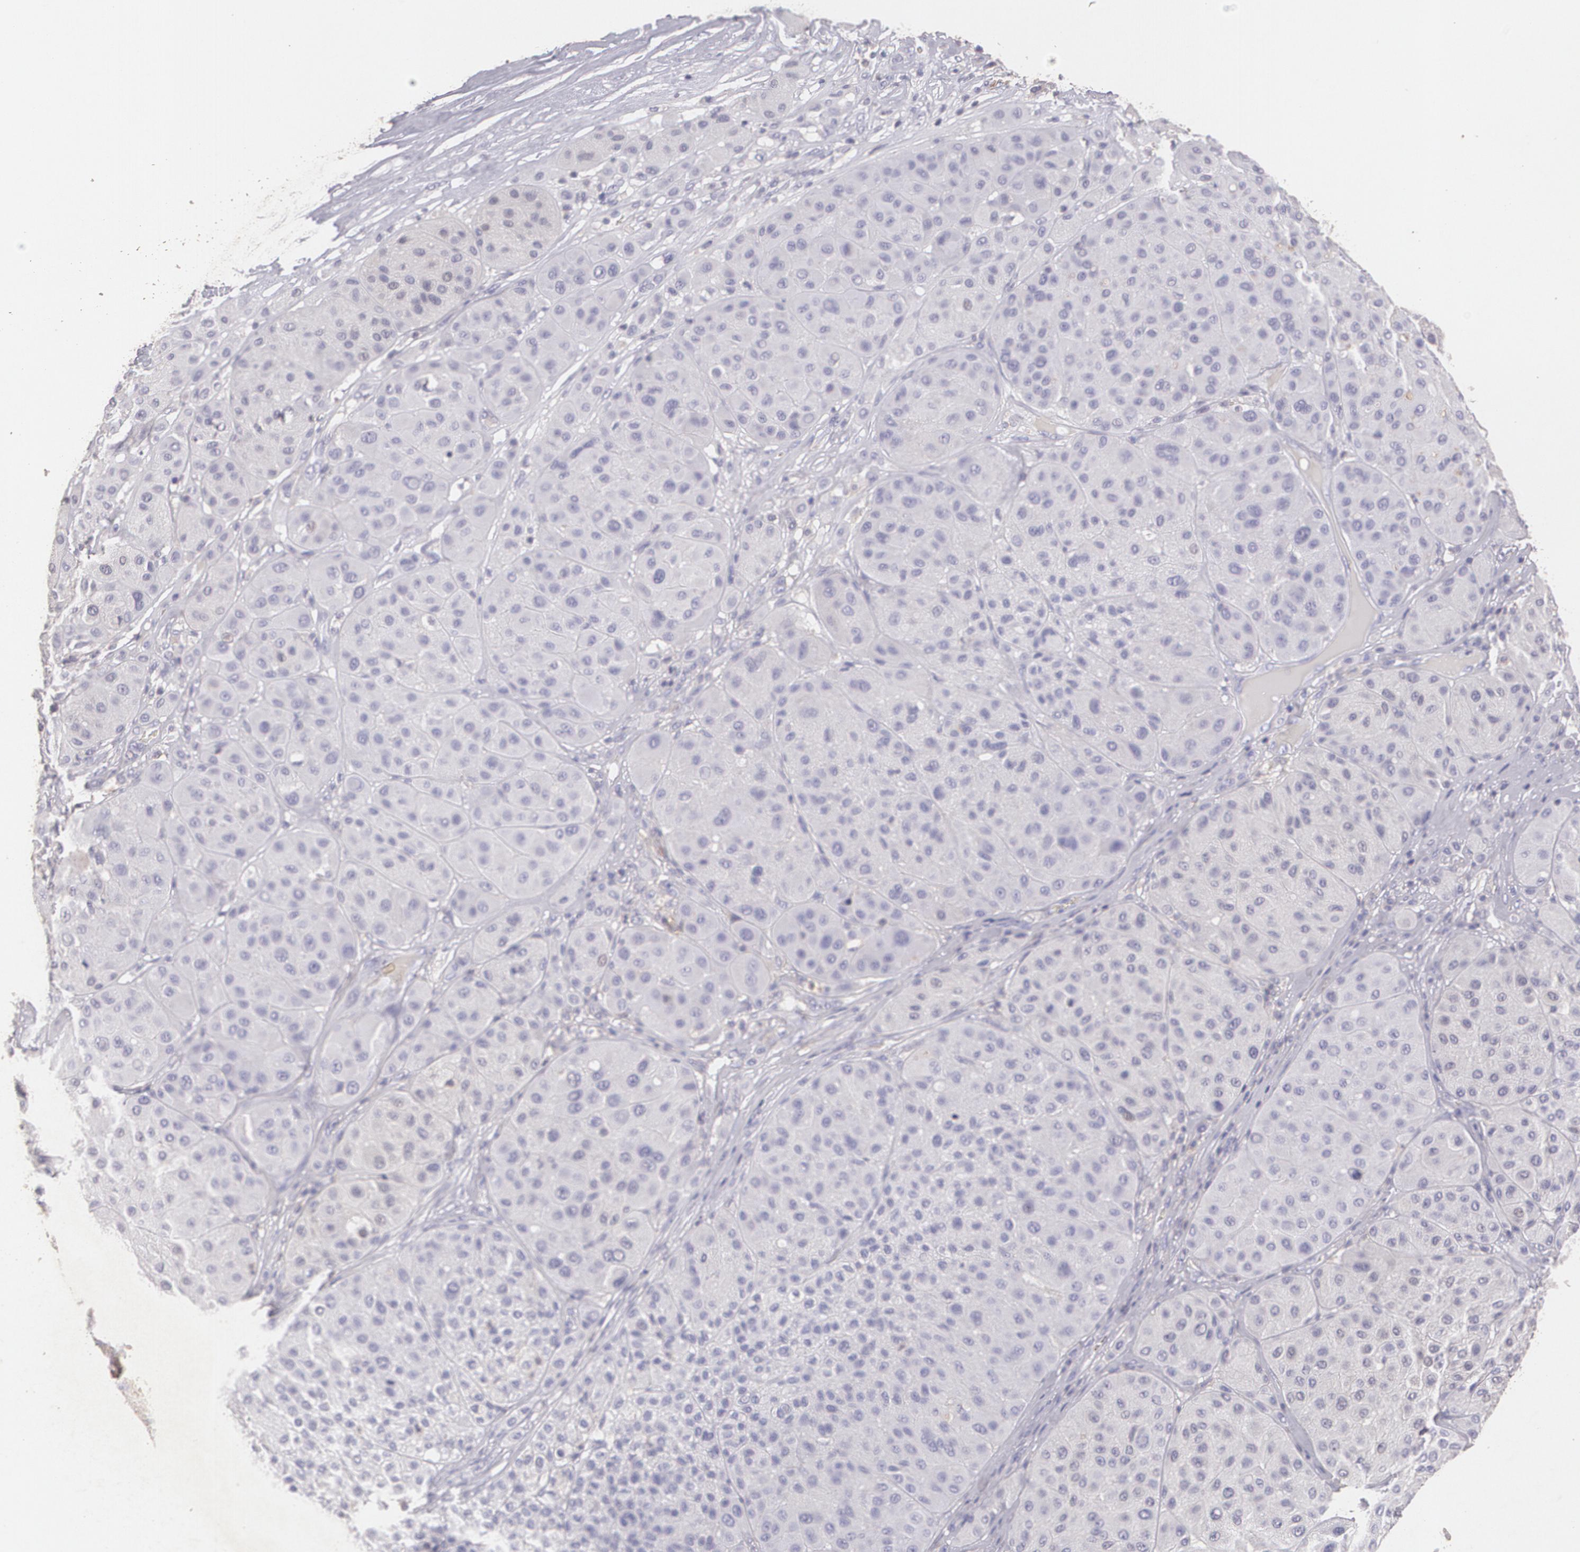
{"staining": {"intensity": "negative", "quantity": "none", "location": "none"}, "tissue": "melanoma", "cell_type": "Tumor cells", "image_type": "cancer", "snomed": [{"axis": "morphology", "description": "Normal tissue, NOS"}, {"axis": "morphology", "description": "Malignant melanoma, Metastatic site"}, {"axis": "topography", "description": "Skin"}], "caption": "IHC of melanoma demonstrates no positivity in tumor cells.", "gene": "TGFBR1", "patient": {"sex": "male", "age": 41}}